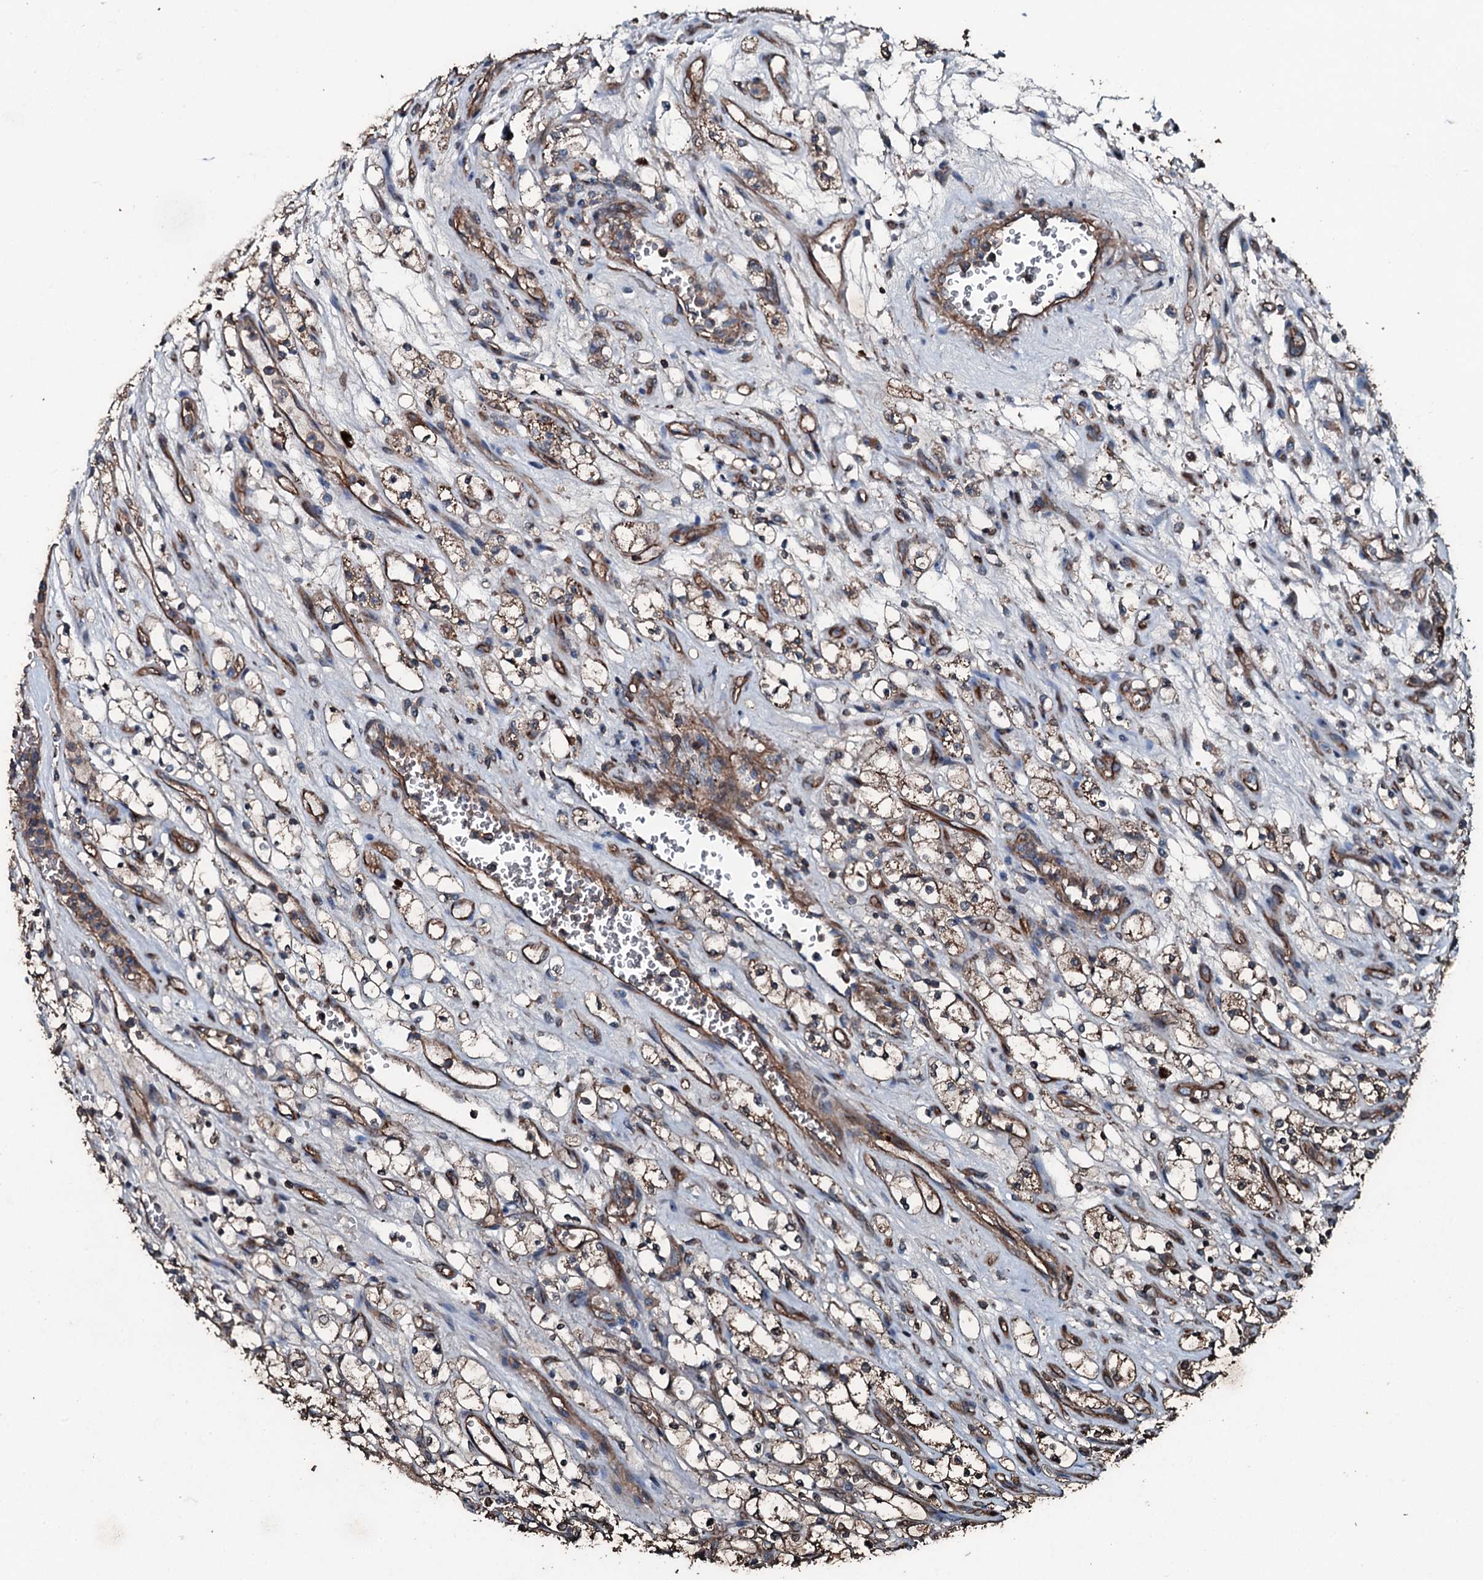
{"staining": {"intensity": "moderate", "quantity": "<25%", "location": "cytoplasmic/membranous"}, "tissue": "renal cancer", "cell_type": "Tumor cells", "image_type": "cancer", "snomed": [{"axis": "morphology", "description": "Adenocarcinoma, NOS"}, {"axis": "topography", "description": "Kidney"}], "caption": "Immunohistochemical staining of human renal cancer (adenocarcinoma) demonstrates low levels of moderate cytoplasmic/membranous expression in about <25% of tumor cells.", "gene": "SLC25A38", "patient": {"sex": "female", "age": 69}}